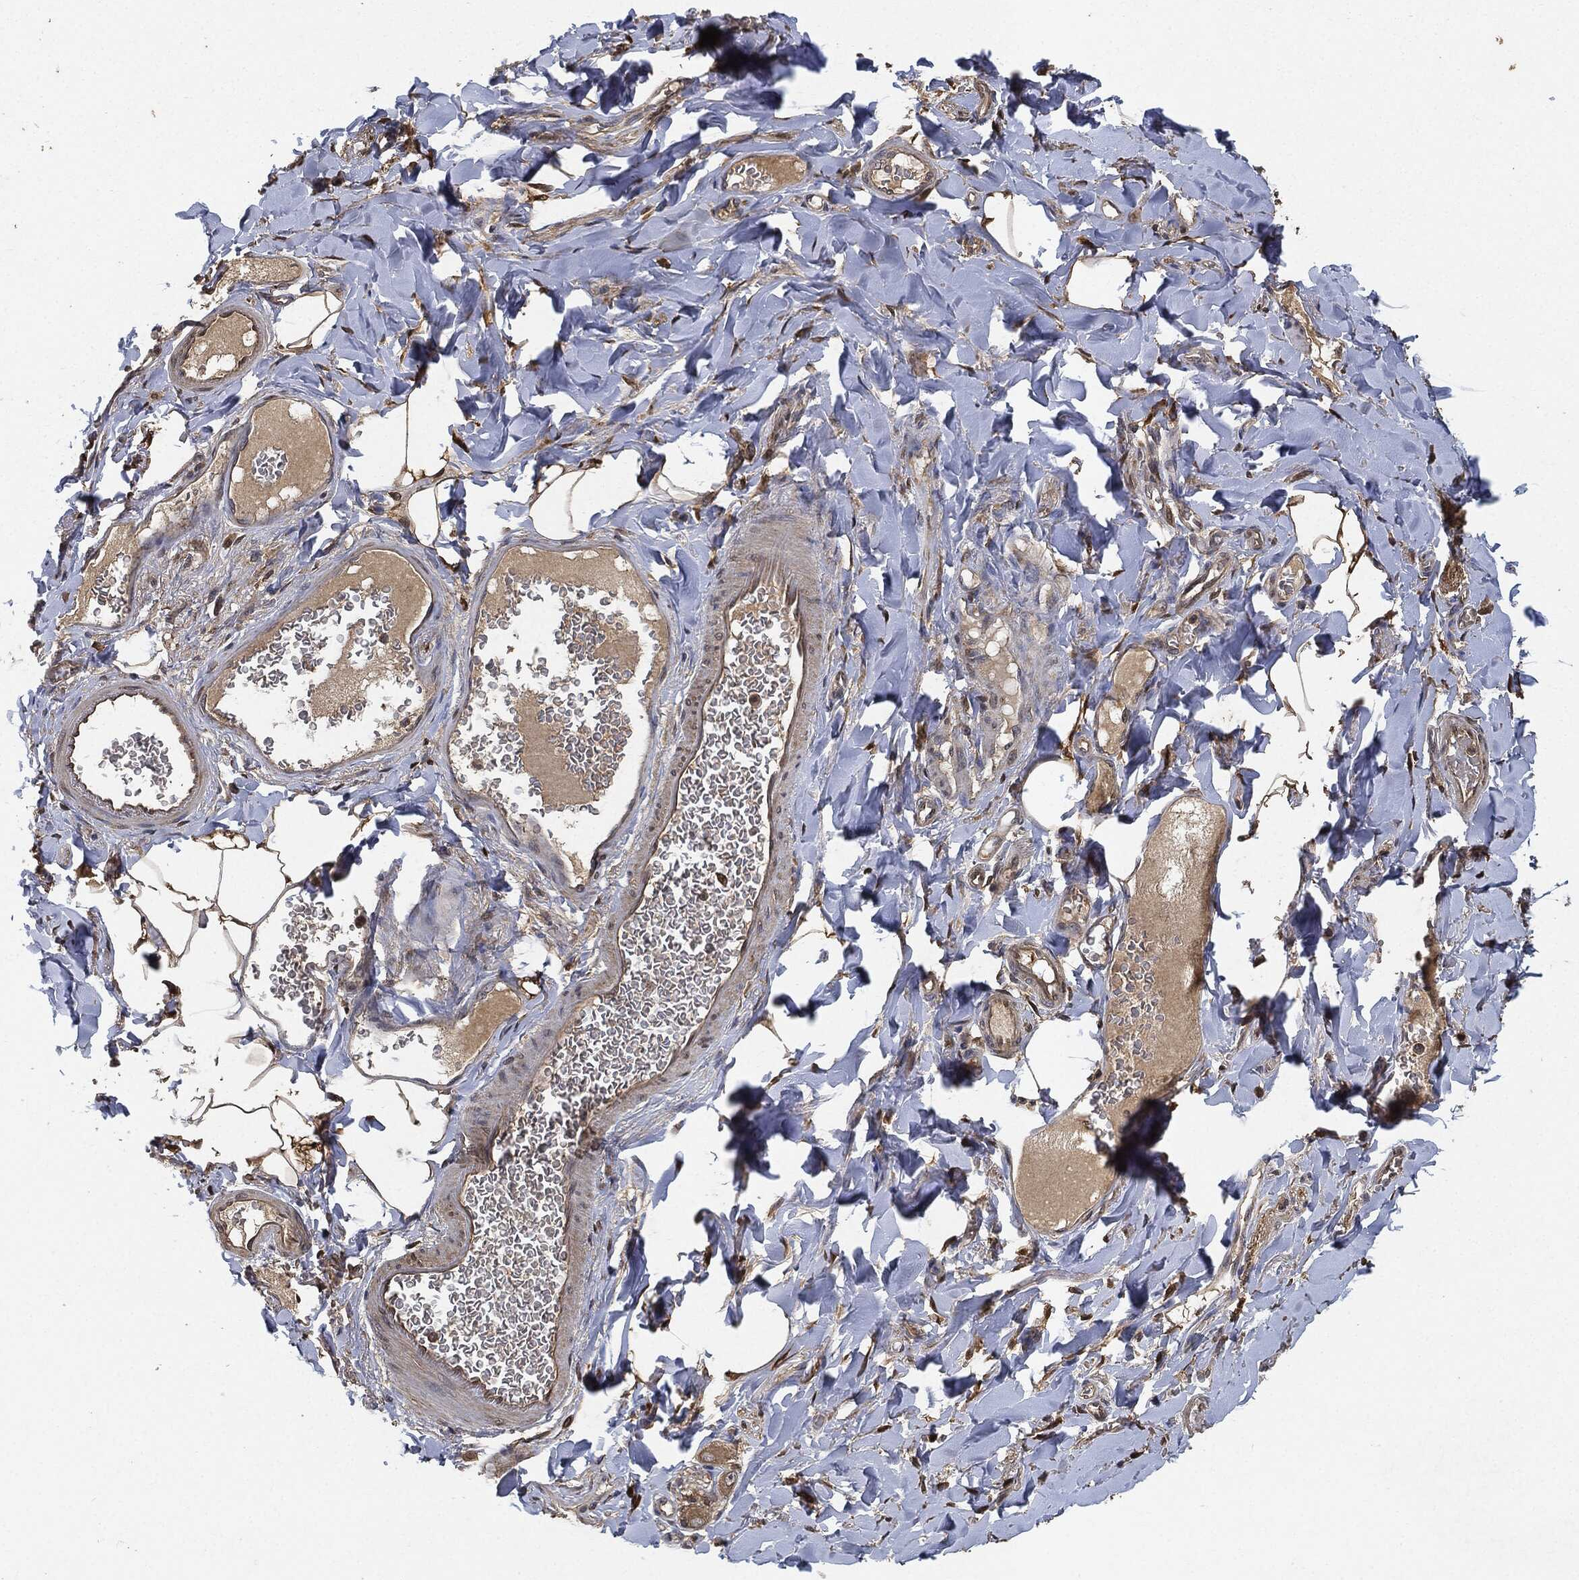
{"staining": {"intensity": "moderate", "quantity": "<25%", "location": "cytoplasmic/membranous"}, "tissue": "adipose tissue", "cell_type": "Adipocytes", "image_type": "normal", "snomed": [{"axis": "morphology", "description": "Normal tissue, NOS"}, {"axis": "topography", "description": "Smooth muscle"}, {"axis": "topography", "description": "Duodenum"}, {"axis": "topography", "description": "Peripheral nerve tissue"}], "caption": "Protein expression analysis of unremarkable adipose tissue demonstrates moderate cytoplasmic/membranous staining in approximately <25% of adipocytes. (DAB (3,3'-diaminobenzidine) IHC with brightfield microscopy, high magnification).", "gene": "BRAF", "patient": {"sex": "female", "age": 61}}